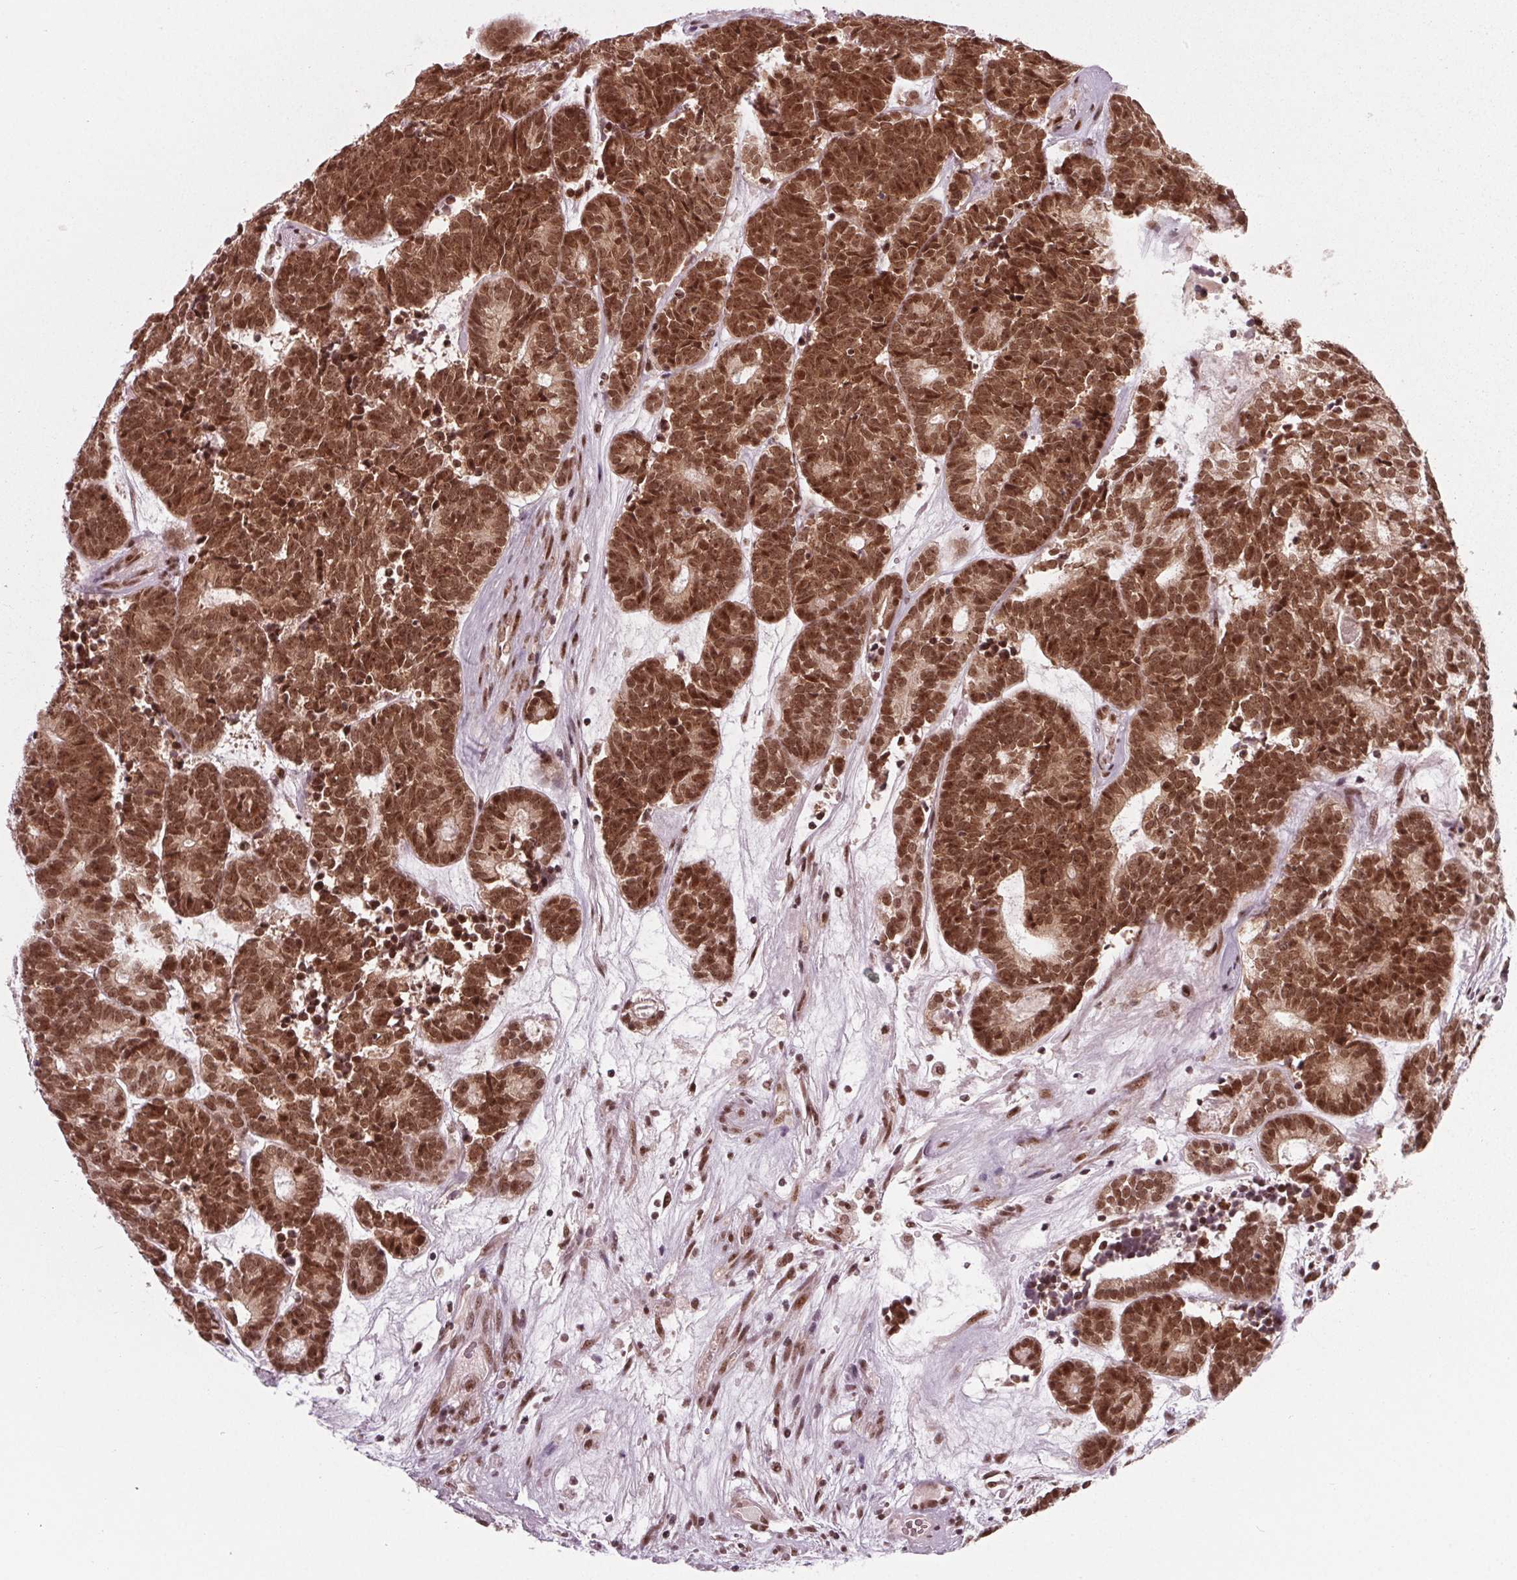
{"staining": {"intensity": "strong", "quantity": ">75%", "location": "cytoplasmic/membranous,nuclear"}, "tissue": "head and neck cancer", "cell_type": "Tumor cells", "image_type": "cancer", "snomed": [{"axis": "morphology", "description": "Adenocarcinoma, NOS"}, {"axis": "topography", "description": "Head-Neck"}], "caption": "Approximately >75% of tumor cells in head and neck adenocarcinoma exhibit strong cytoplasmic/membranous and nuclear protein positivity as visualized by brown immunohistochemical staining.", "gene": "DDX41", "patient": {"sex": "female", "age": 81}}